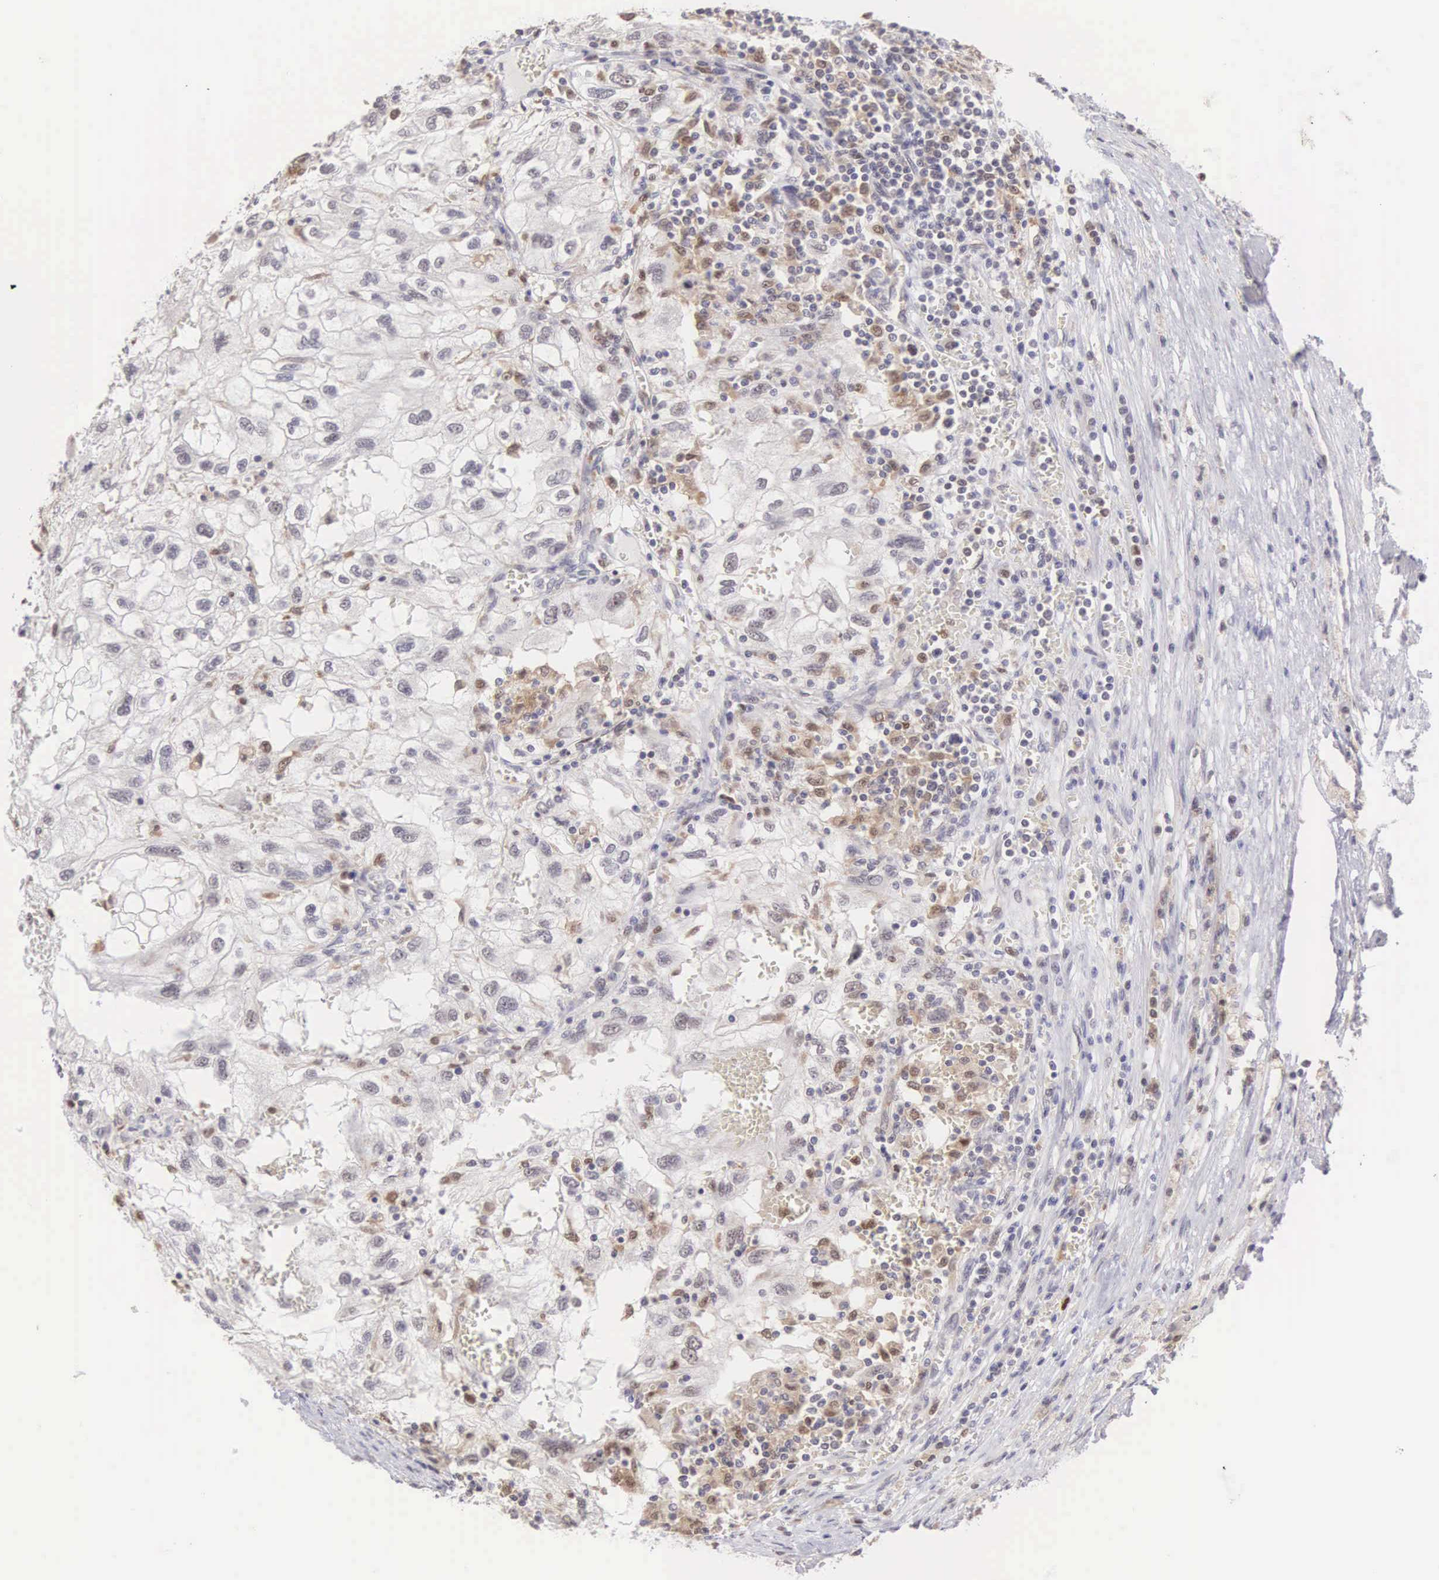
{"staining": {"intensity": "negative", "quantity": "none", "location": "none"}, "tissue": "renal cancer", "cell_type": "Tumor cells", "image_type": "cancer", "snomed": [{"axis": "morphology", "description": "Normal tissue, NOS"}, {"axis": "morphology", "description": "Adenocarcinoma, NOS"}, {"axis": "topography", "description": "Kidney"}], "caption": "Human adenocarcinoma (renal) stained for a protein using IHC shows no positivity in tumor cells.", "gene": "GRK3", "patient": {"sex": "male", "age": 71}}